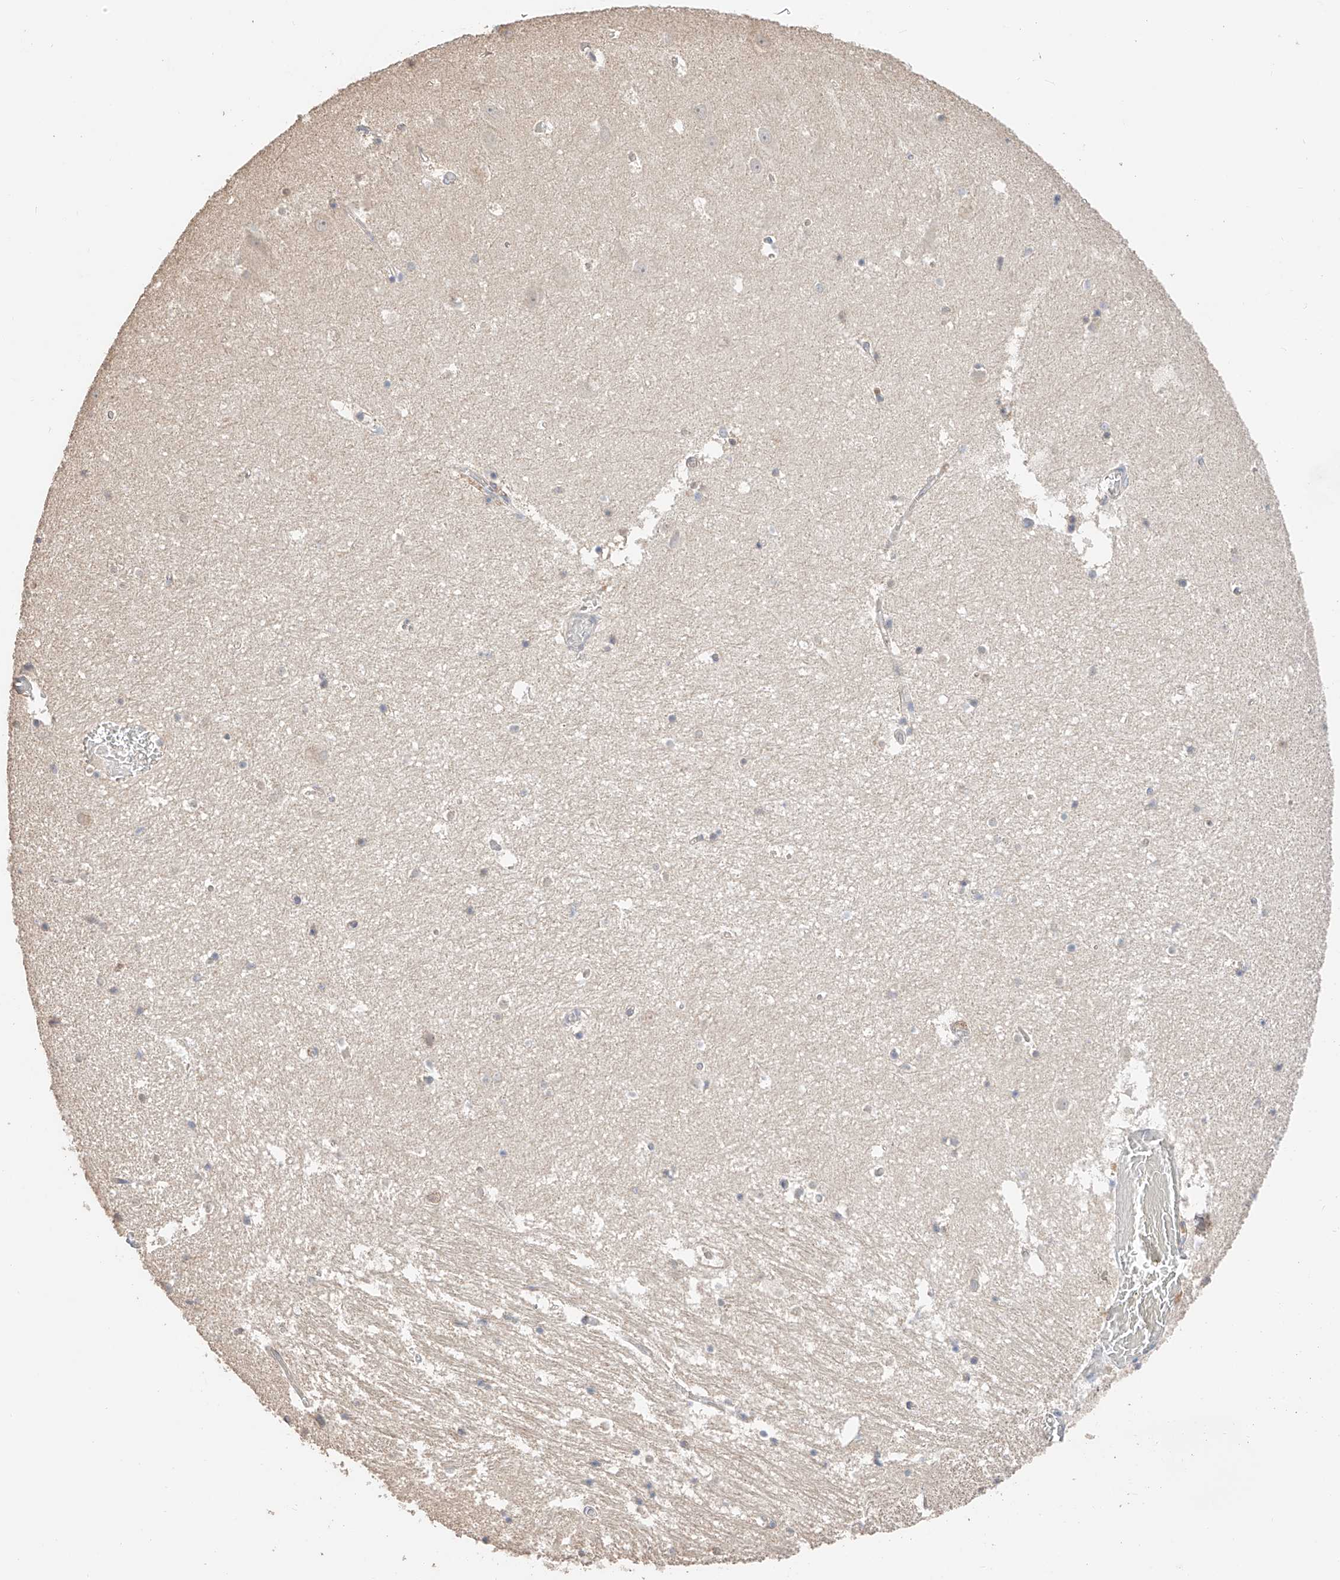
{"staining": {"intensity": "weak", "quantity": "<25%", "location": "cytoplasmic/membranous"}, "tissue": "hippocampus", "cell_type": "Glial cells", "image_type": "normal", "snomed": [{"axis": "morphology", "description": "Normal tissue, NOS"}, {"axis": "topography", "description": "Hippocampus"}], "caption": "DAB immunohistochemical staining of benign hippocampus reveals no significant positivity in glial cells.", "gene": "IL22RA2", "patient": {"sex": "female", "age": 52}}